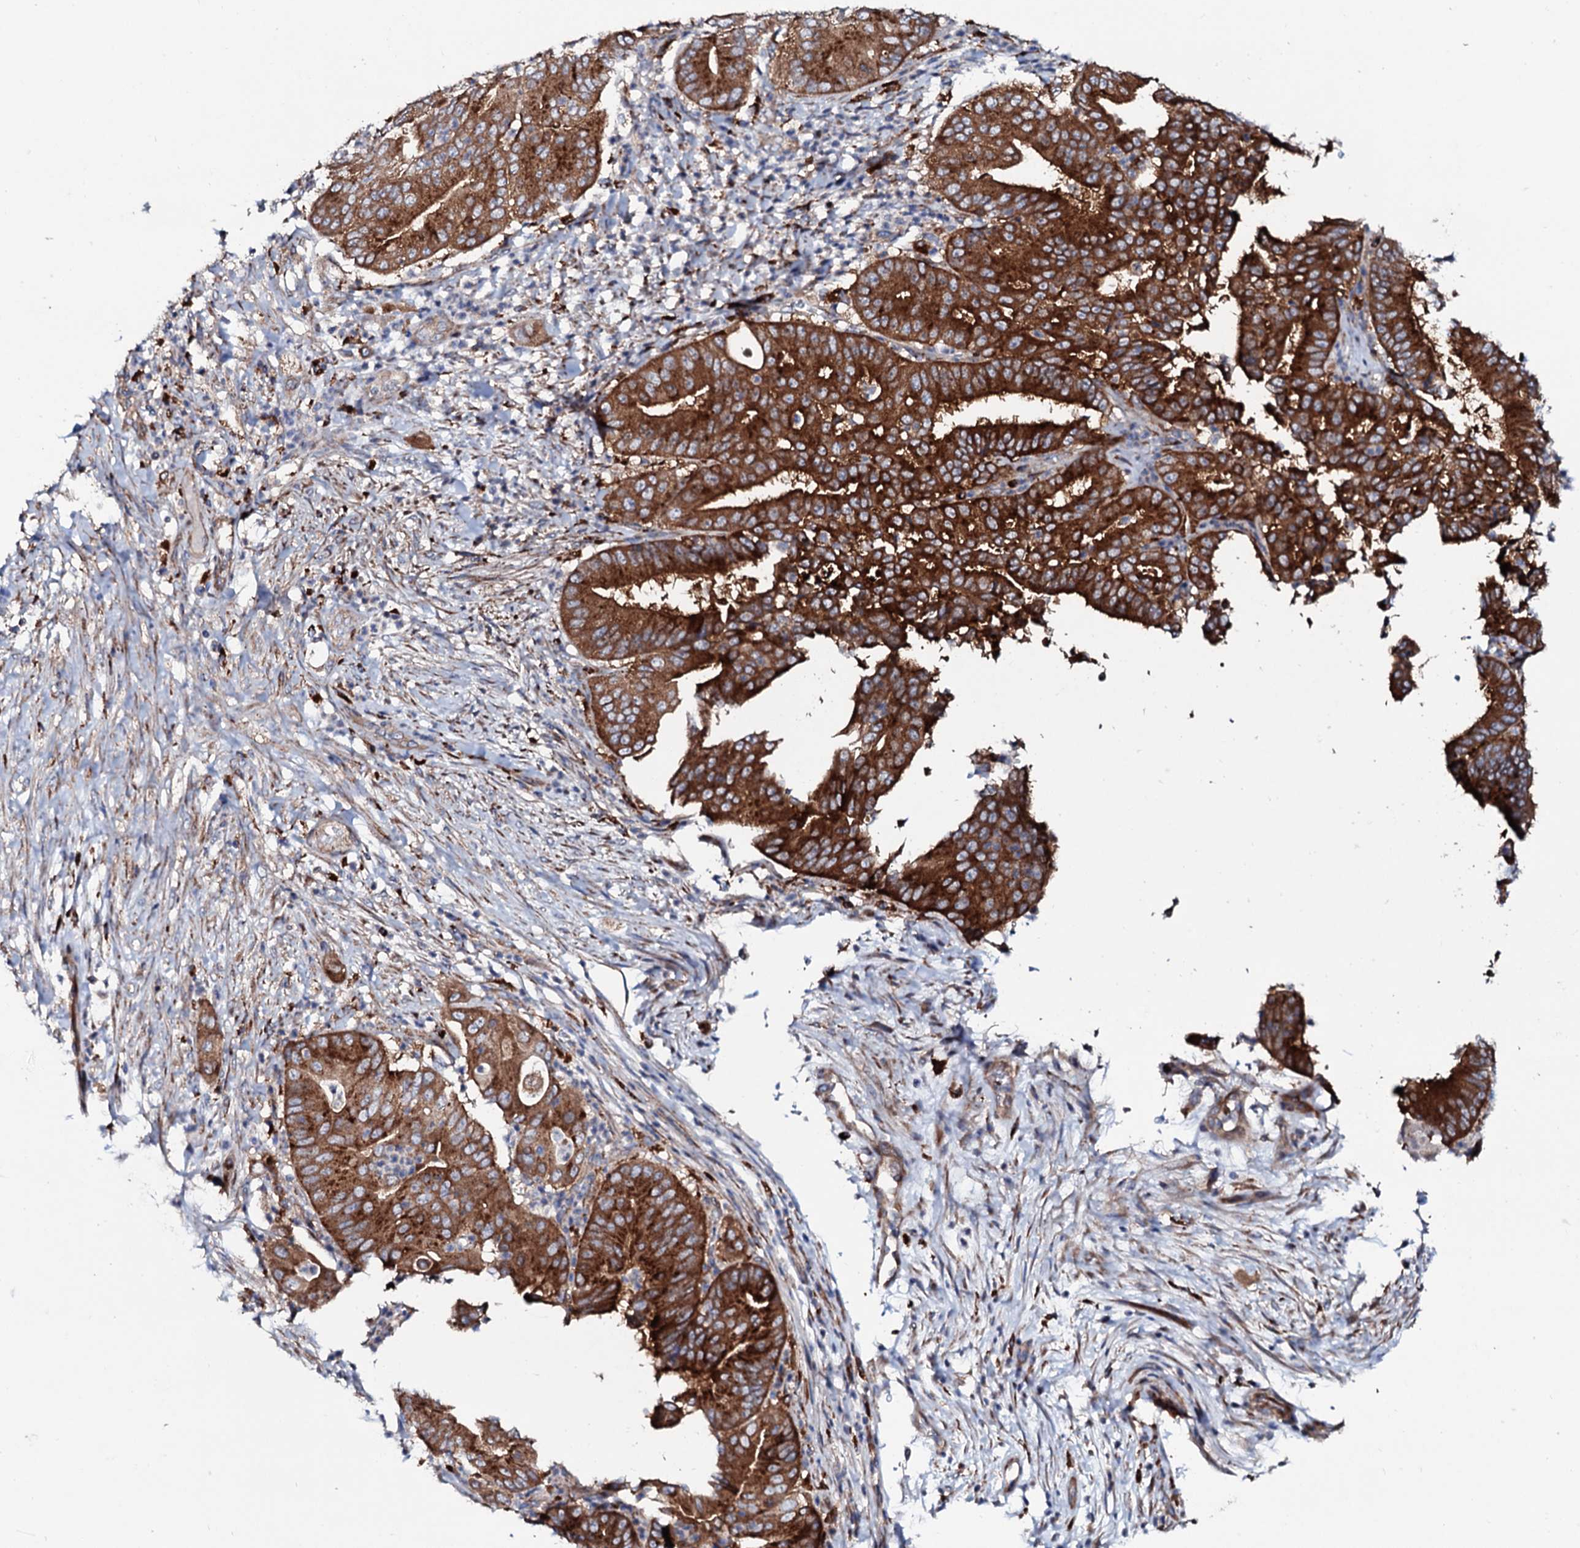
{"staining": {"intensity": "strong", "quantity": ">75%", "location": "cytoplasmic/membranous"}, "tissue": "pancreatic cancer", "cell_type": "Tumor cells", "image_type": "cancer", "snomed": [{"axis": "morphology", "description": "Adenocarcinoma, NOS"}, {"axis": "topography", "description": "Pancreas"}], "caption": "Immunohistochemical staining of human pancreatic cancer (adenocarcinoma) demonstrates high levels of strong cytoplasmic/membranous protein positivity in approximately >75% of tumor cells. (IHC, brightfield microscopy, high magnification).", "gene": "P2RX4", "patient": {"sex": "female", "age": 77}}